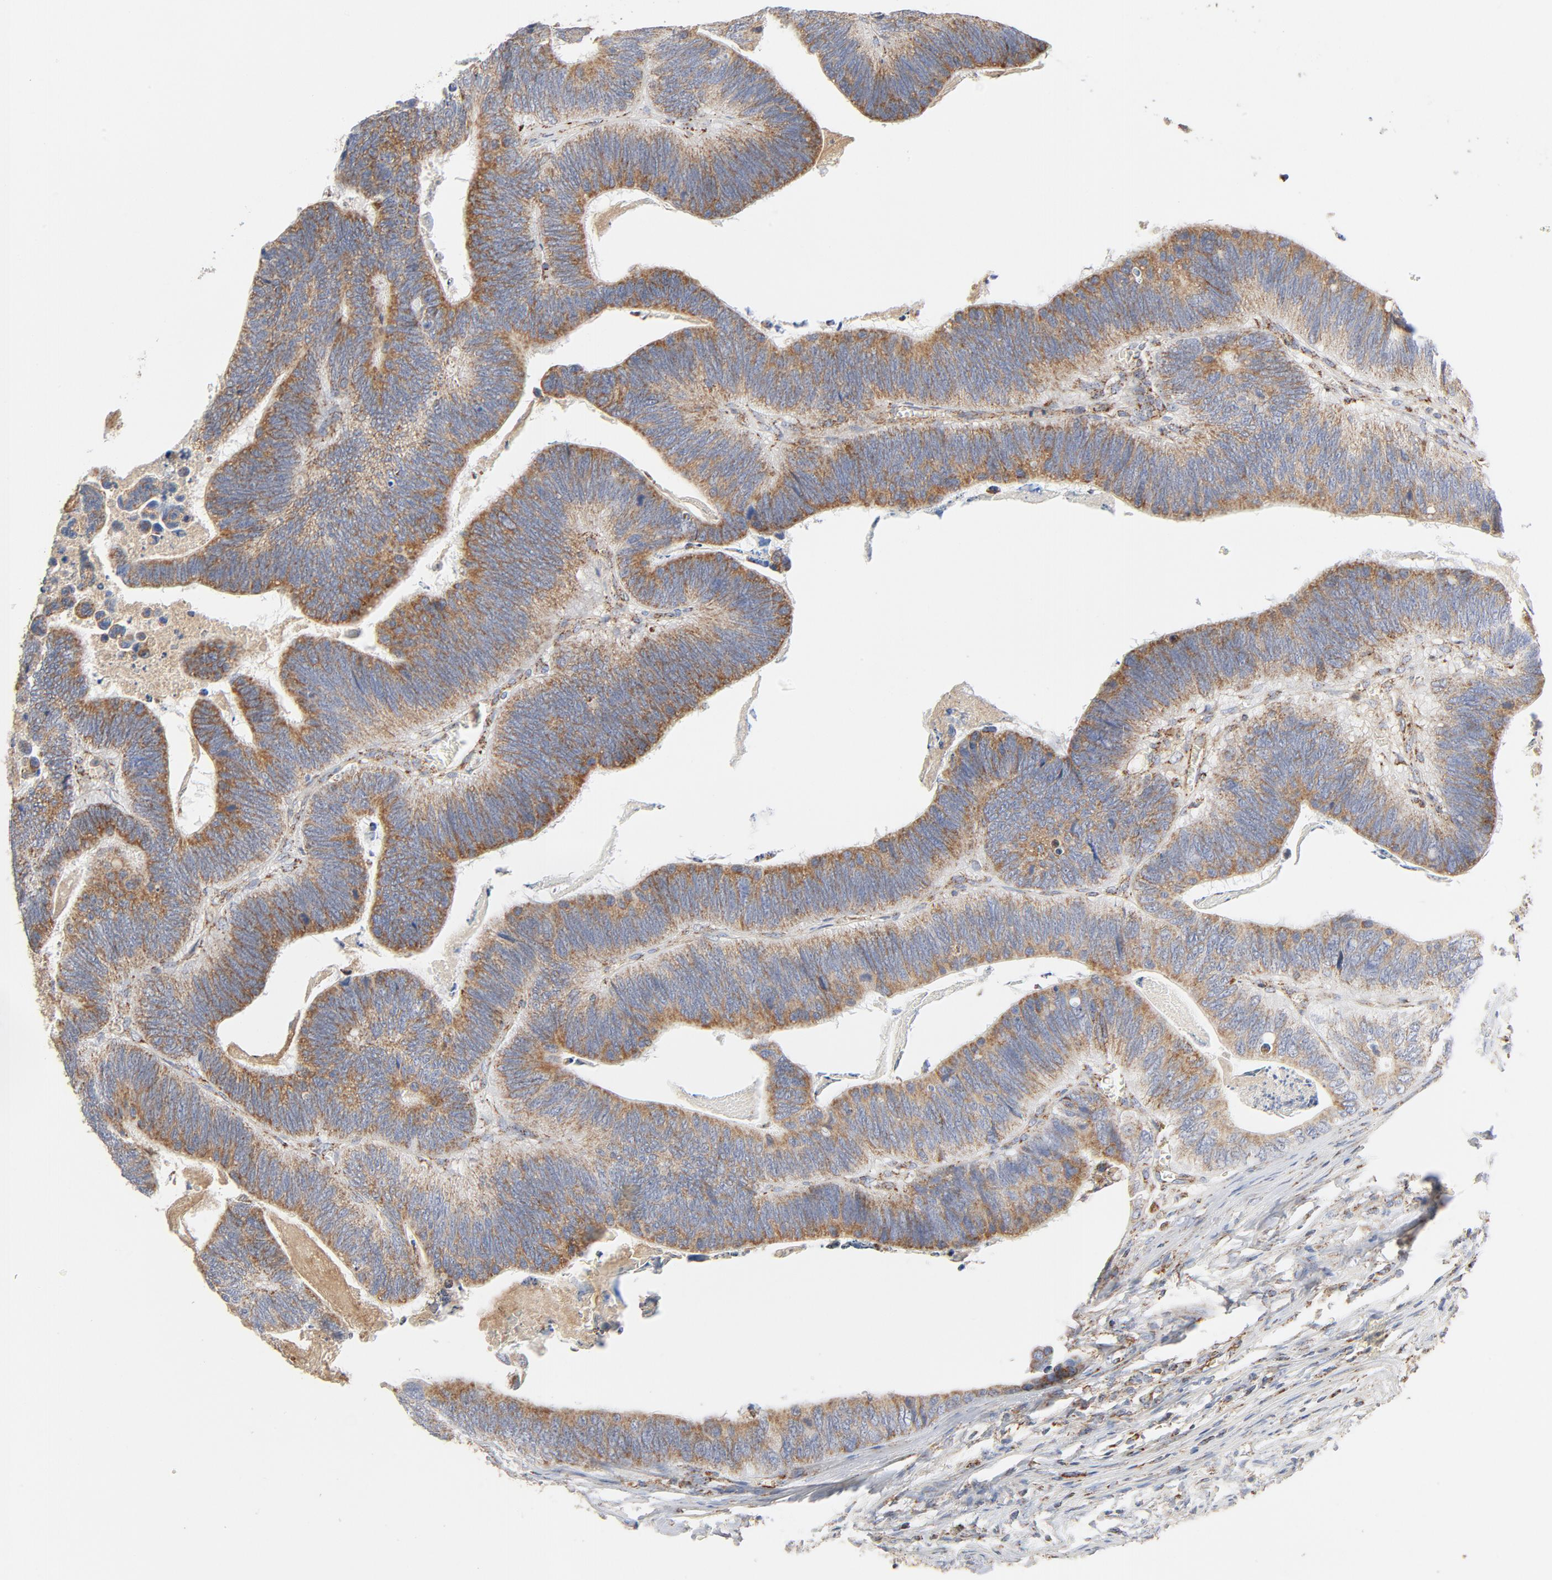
{"staining": {"intensity": "moderate", "quantity": ">75%", "location": "cytoplasmic/membranous"}, "tissue": "colorectal cancer", "cell_type": "Tumor cells", "image_type": "cancer", "snomed": [{"axis": "morphology", "description": "Adenocarcinoma, NOS"}, {"axis": "topography", "description": "Colon"}], "caption": "Immunohistochemical staining of human colorectal adenocarcinoma demonstrates moderate cytoplasmic/membranous protein staining in approximately >75% of tumor cells.", "gene": "PCNX4", "patient": {"sex": "male", "age": 72}}